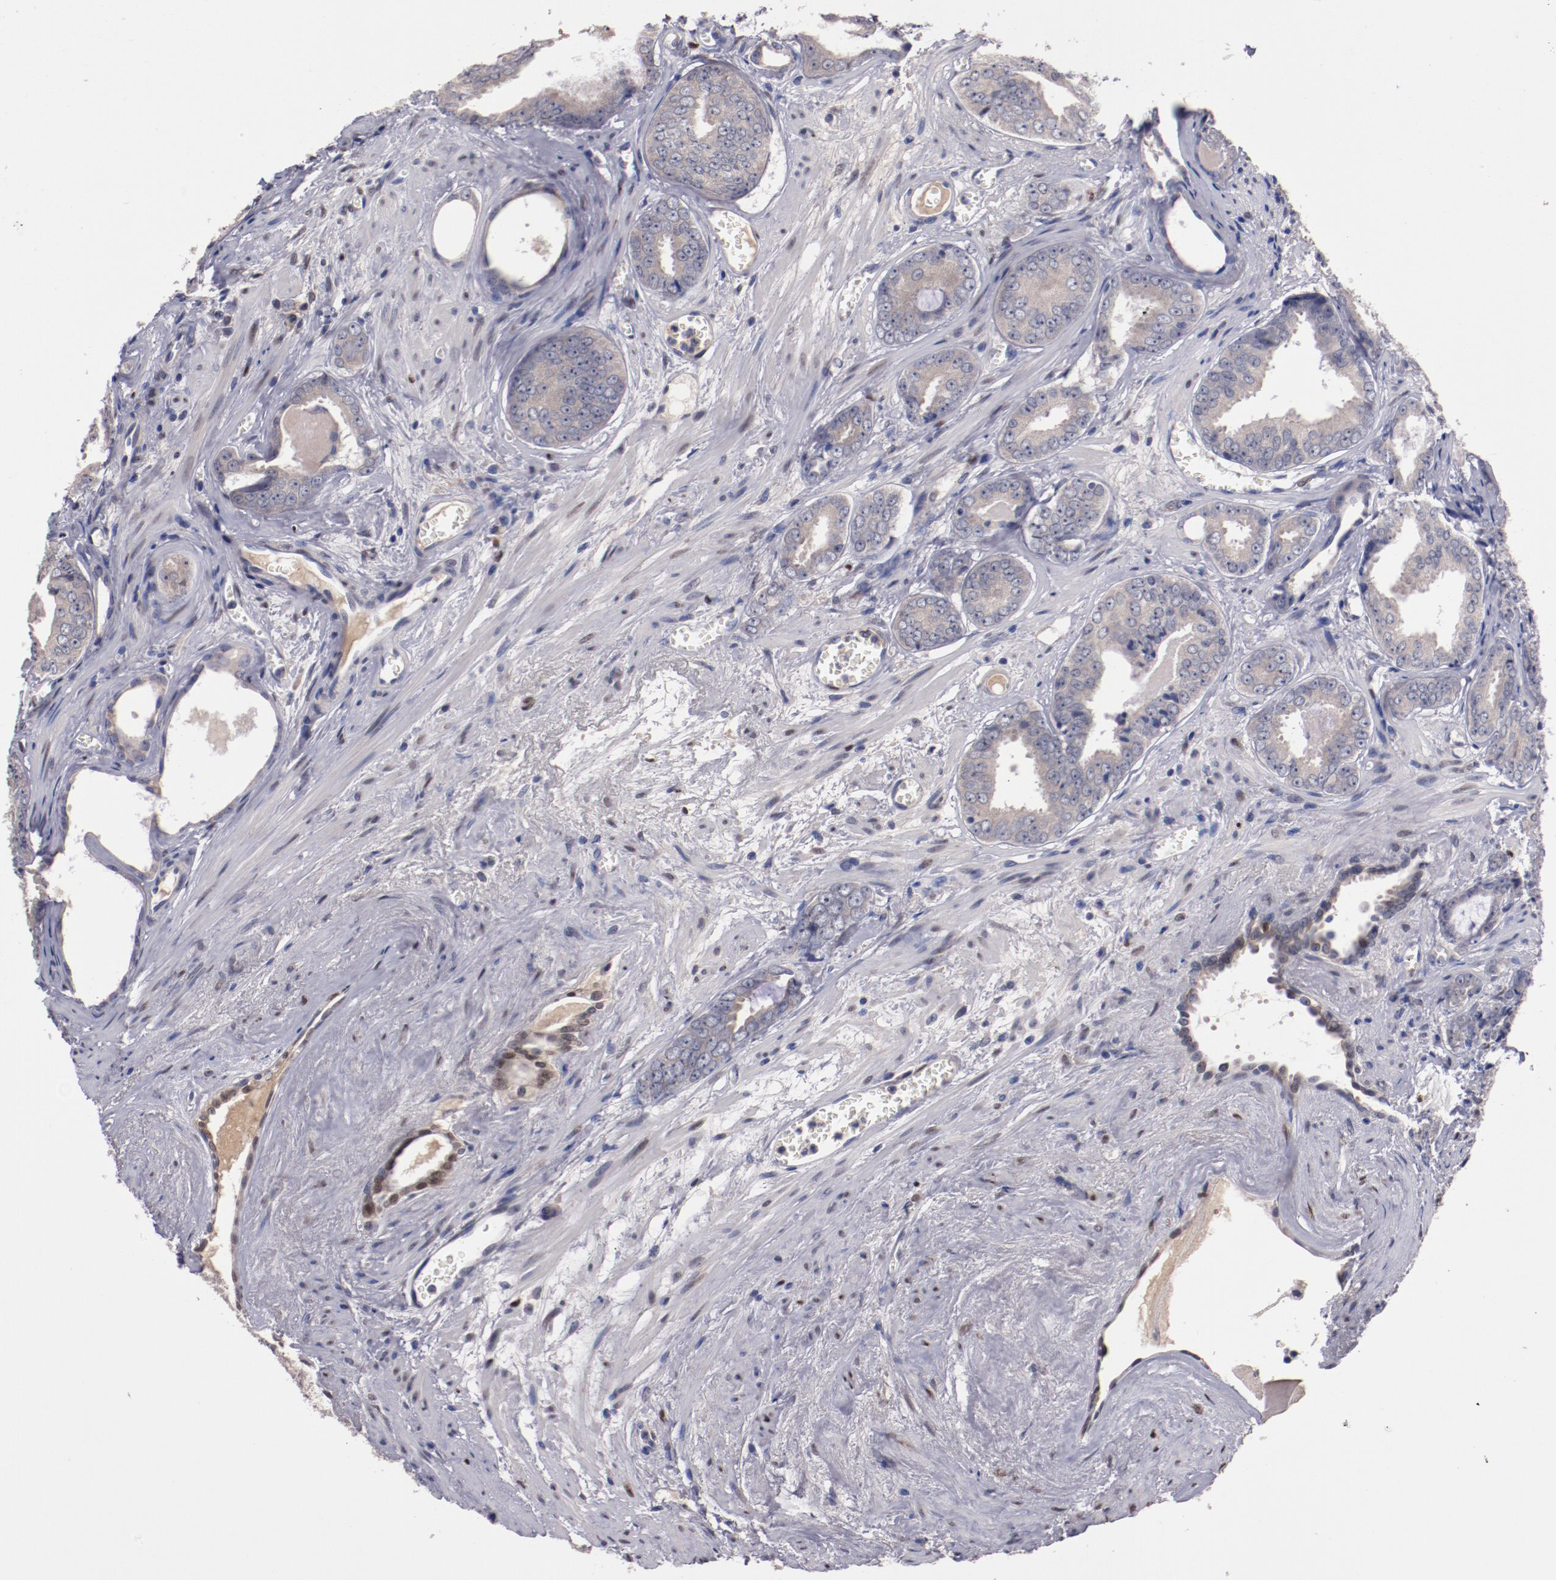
{"staining": {"intensity": "weak", "quantity": ">75%", "location": "cytoplasmic/membranous"}, "tissue": "prostate cancer", "cell_type": "Tumor cells", "image_type": "cancer", "snomed": [{"axis": "morphology", "description": "Adenocarcinoma, Medium grade"}, {"axis": "topography", "description": "Prostate"}], "caption": "Adenocarcinoma (medium-grade) (prostate) was stained to show a protein in brown. There is low levels of weak cytoplasmic/membranous staining in about >75% of tumor cells.", "gene": "FAM81A", "patient": {"sex": "male", "age": 79}}